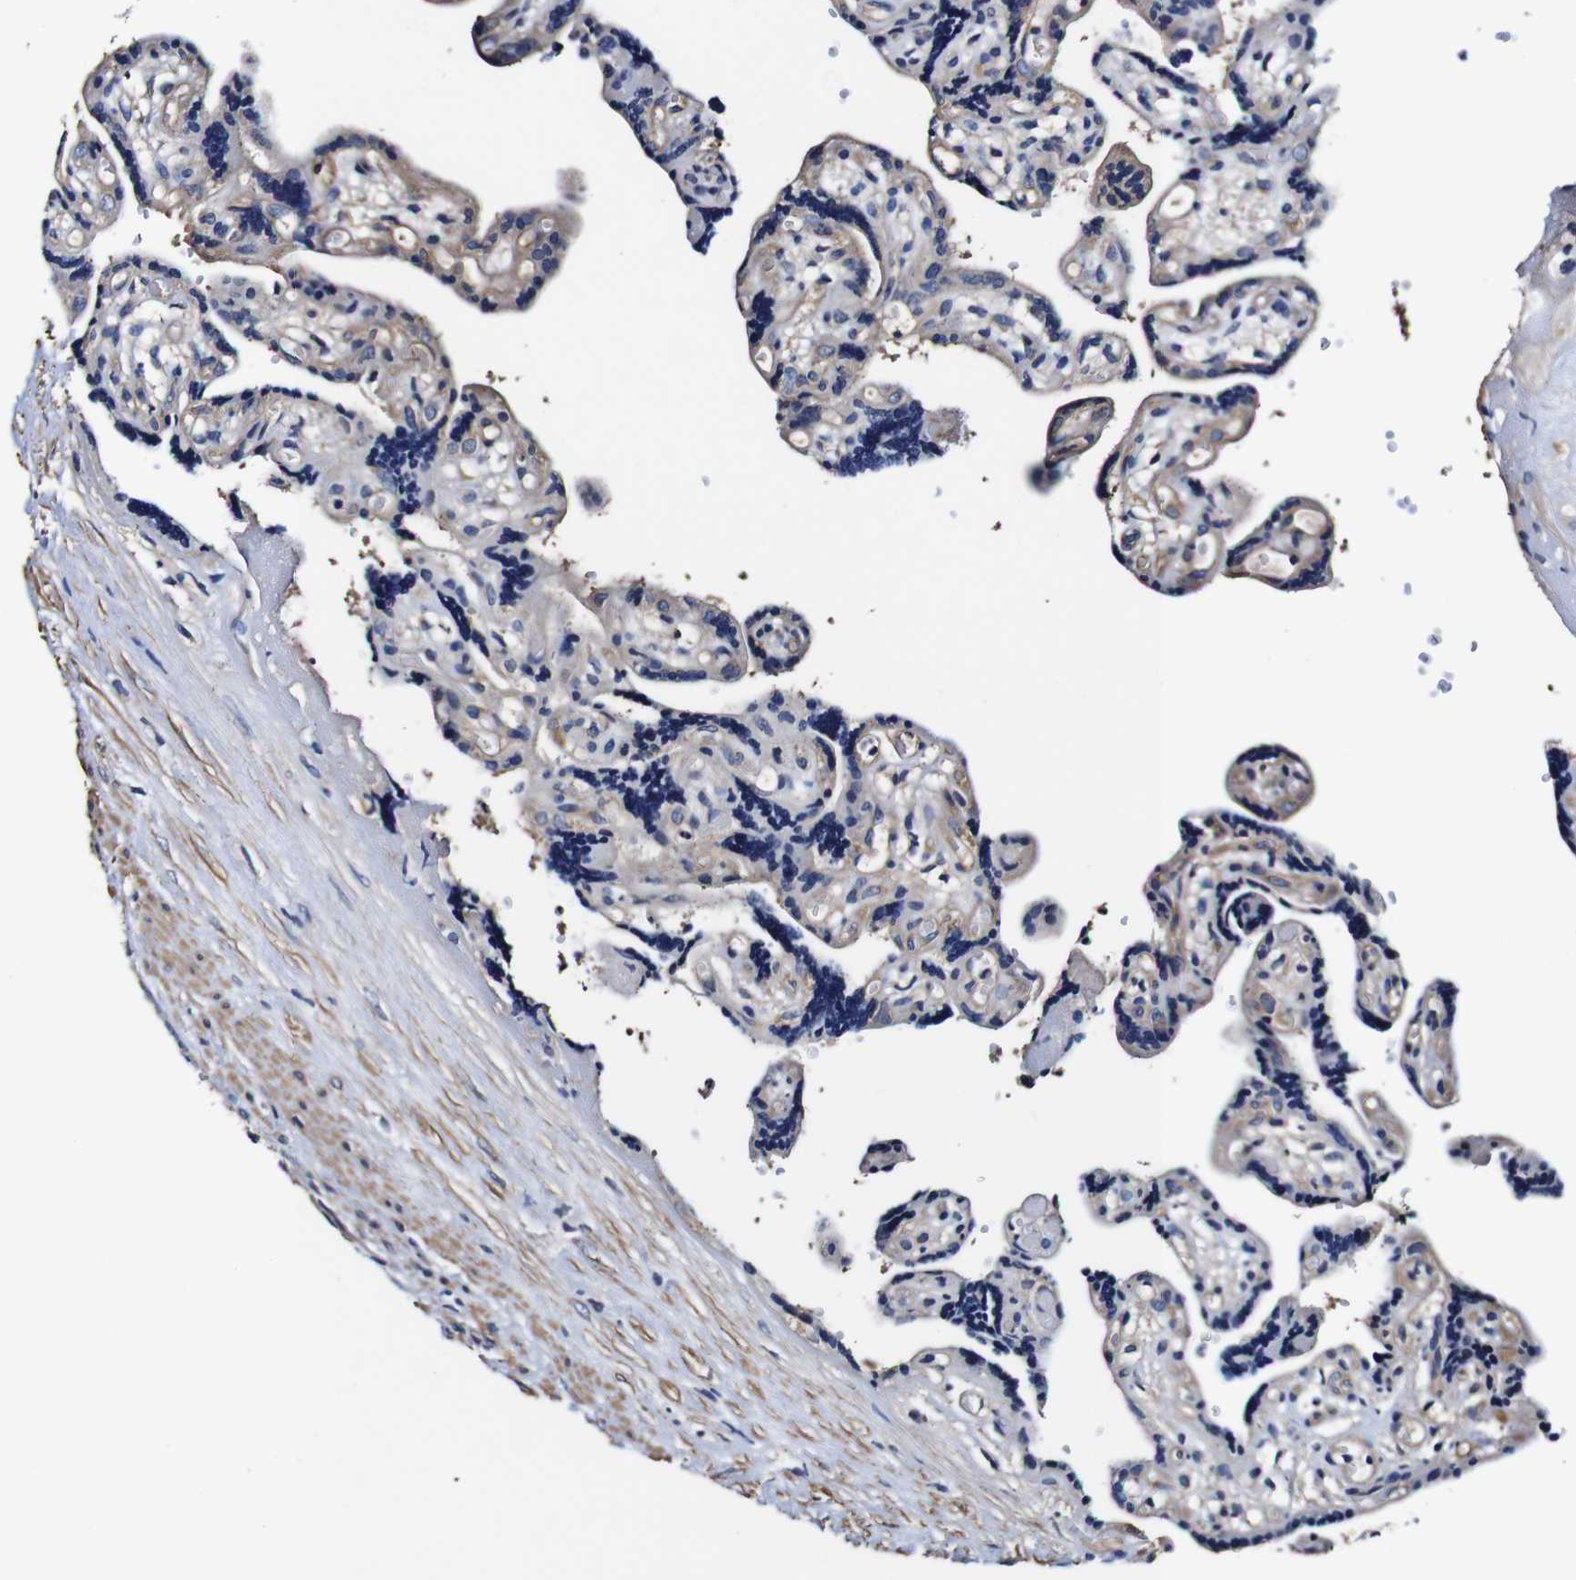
{"staining": {"intensity": "moderate", "quantity": "25%-75%", "location": "cytoplasmic/membranous"}, "tissue": "placenta", "cell_type": "Trophoblastic cells", "image_type": "normal", "snomed": [{"axis": "morphology", "description": "Normal tissue, NOS"}, {"axis": "topography", "description": "Placenta"}], "caption": "Immunohistochemical staining of benign human placenta demonstrates medium levels of moderate cytoplasmic/membranous expression in about 25%-75% of trophoblastic cells.", "gene": "PDCD6IP", "patient": {"sex": "female", "age": 30}}